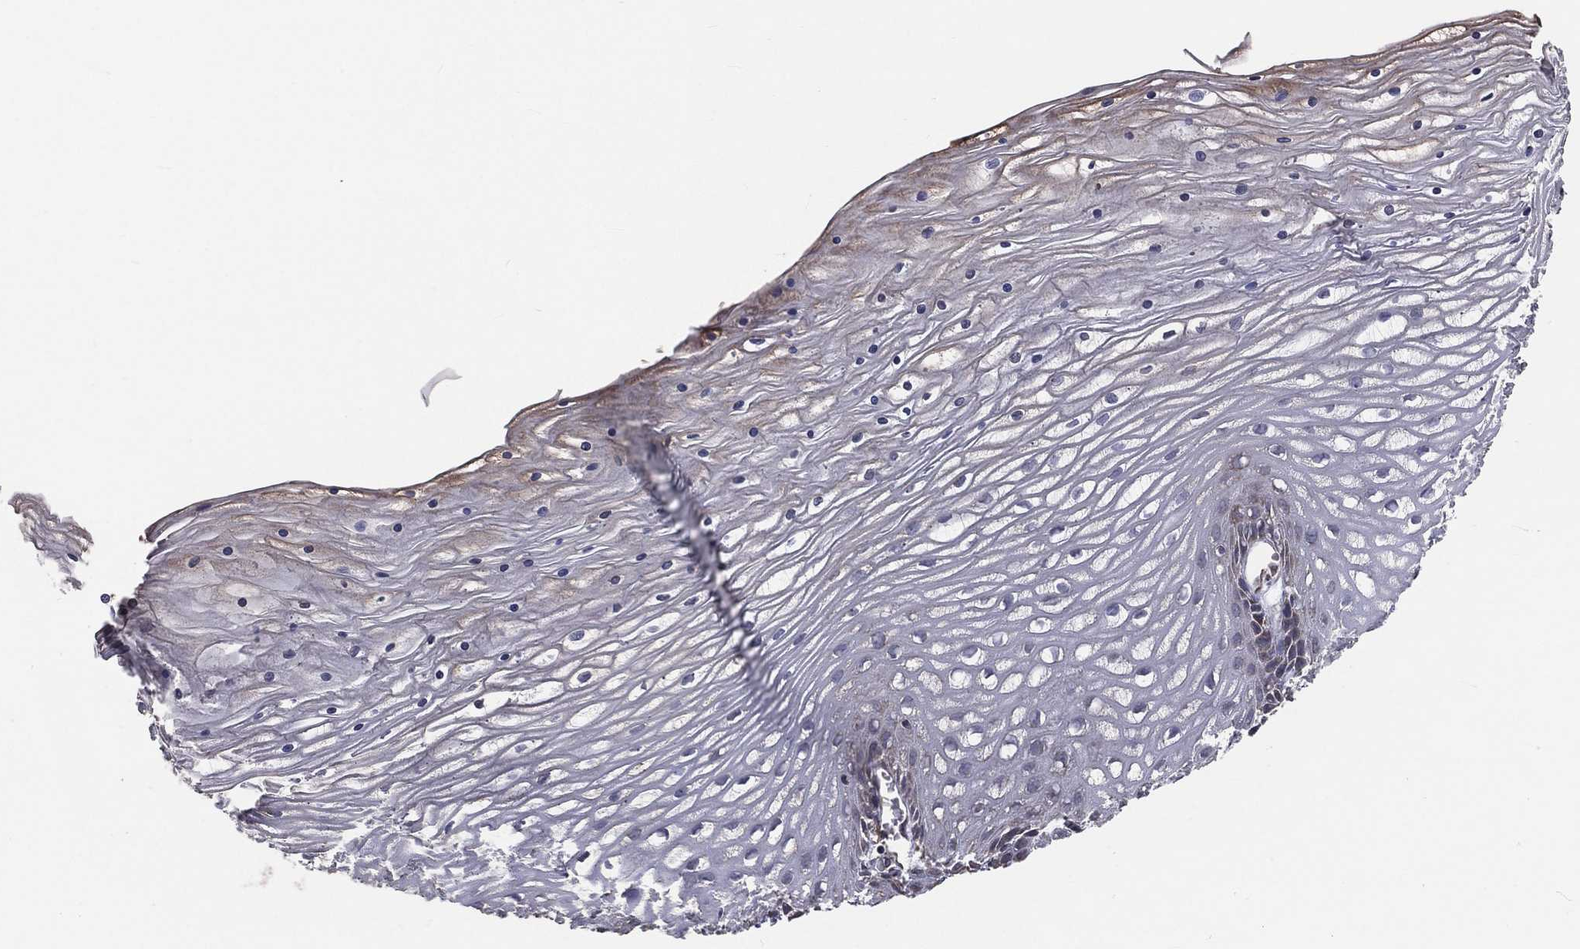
{"staining": {"intensity": "moderate", "quantity": "<25%", "location": "cytoplasmic/membranous"}, "tissue": "cervix", "cell_type": "Glandular cells", "image_type": "normal", "snomed": [{"axis": "morphology", "description": "Normal tissue, NOS"}, {"axis": "topography", "description": "Cervix"}], "caption": "Protein staining of unremarkable cervix reveals moderate cytoplasmic/membranous expression in approximately <25% of glandular cells. The staining was performed using DAB (3,3'-diaminobenzidine), with brown indicating positive protein expression. Nuclei are stained blue with hematoxylin.", "gene": "MRPL46", "patient": {"sex": "female", "age": 35}}